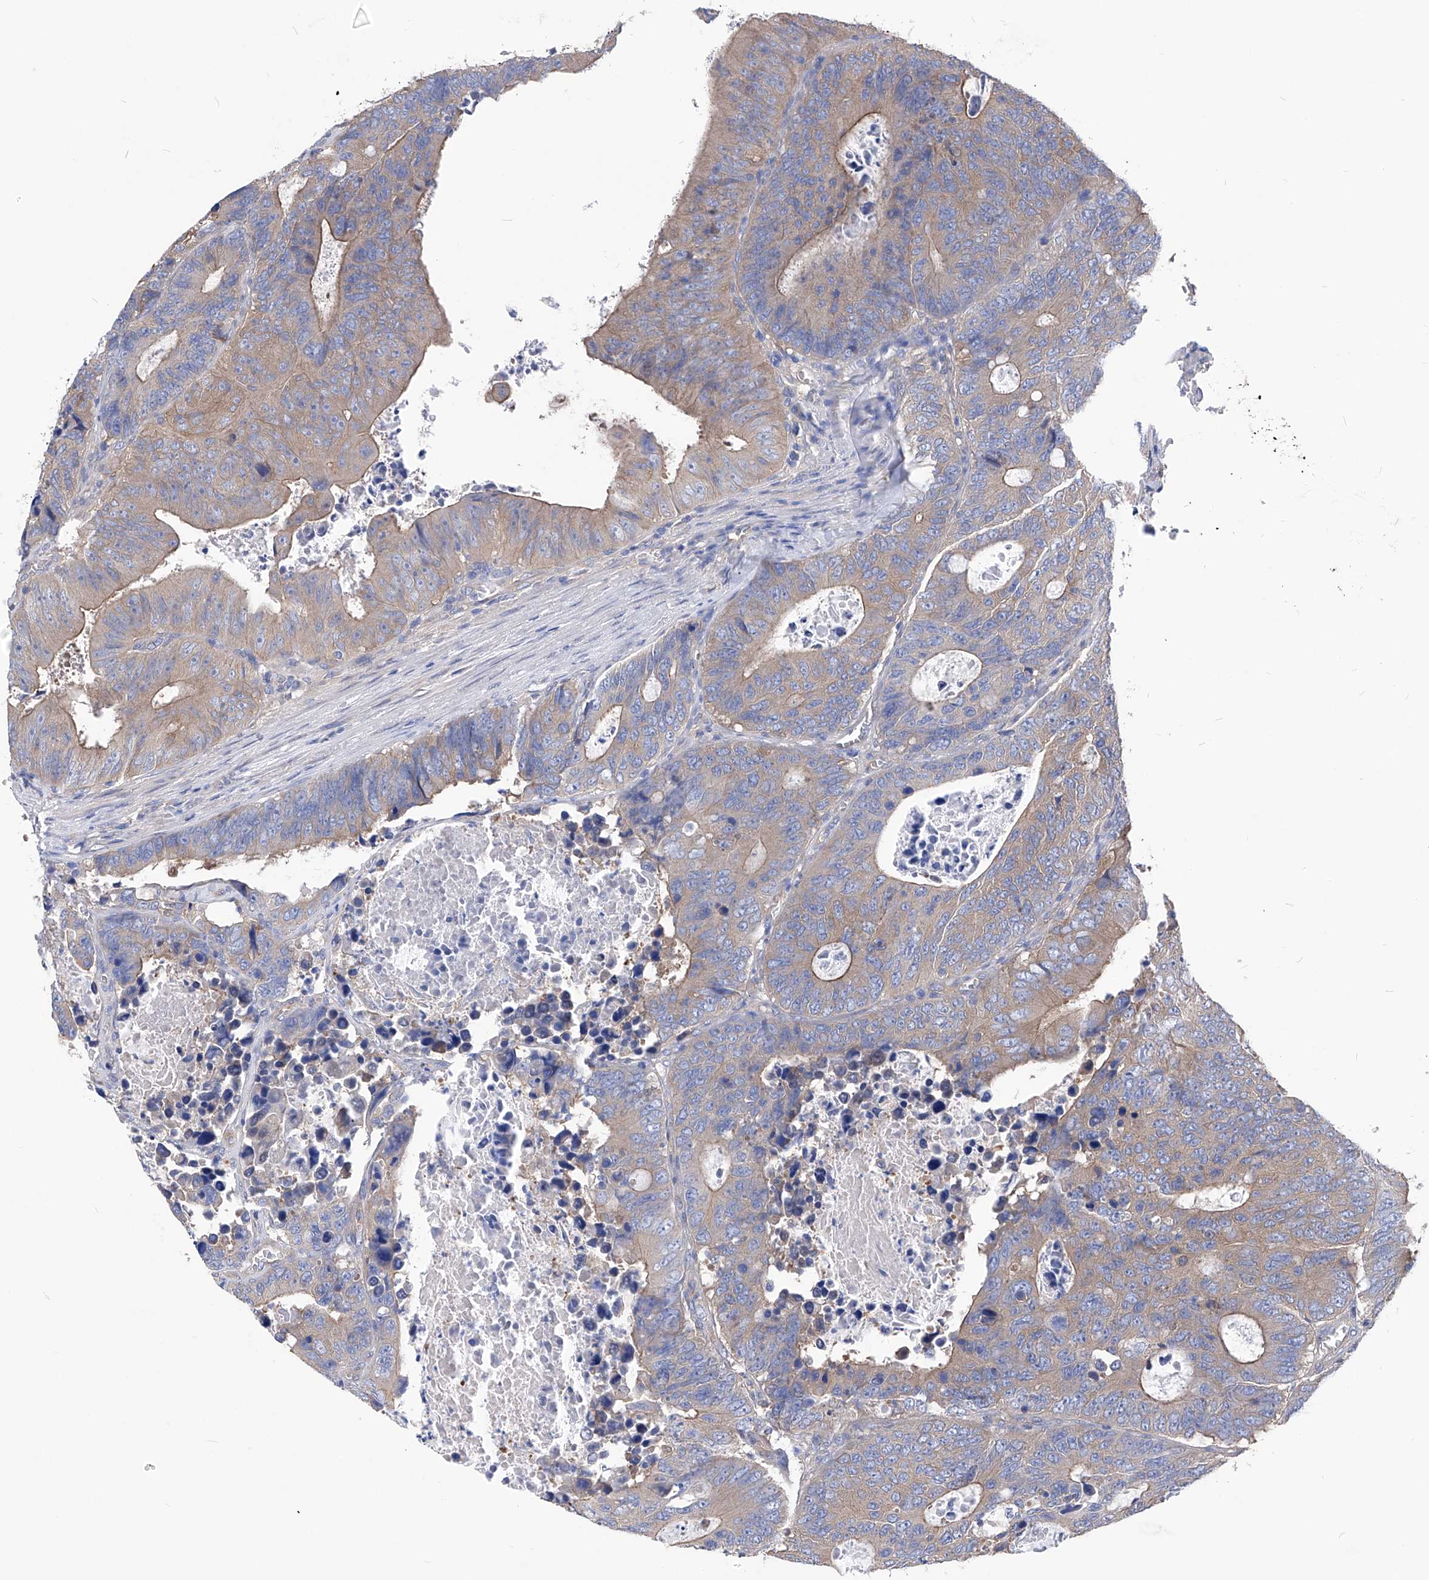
{"staining": {"intensity": "weak", "quantity": ">75%", "location": "cytoplasmic/membranous"}, "tissue": "colorectal cancer", "cell_type": "Tumor cells", "image_type": "cancer", "snomed": [{"axis": "morphology", "description": "Adenocarcinoma, NOS"}, {"axis": "topography", "description": "Colon"}], "caption": "Human colorectal cancer stained with a protein marker demonstrates weak staining in tumor cells.", "gene": "XPNPEP1", "patient": {"sex": "male", "age": 87}}